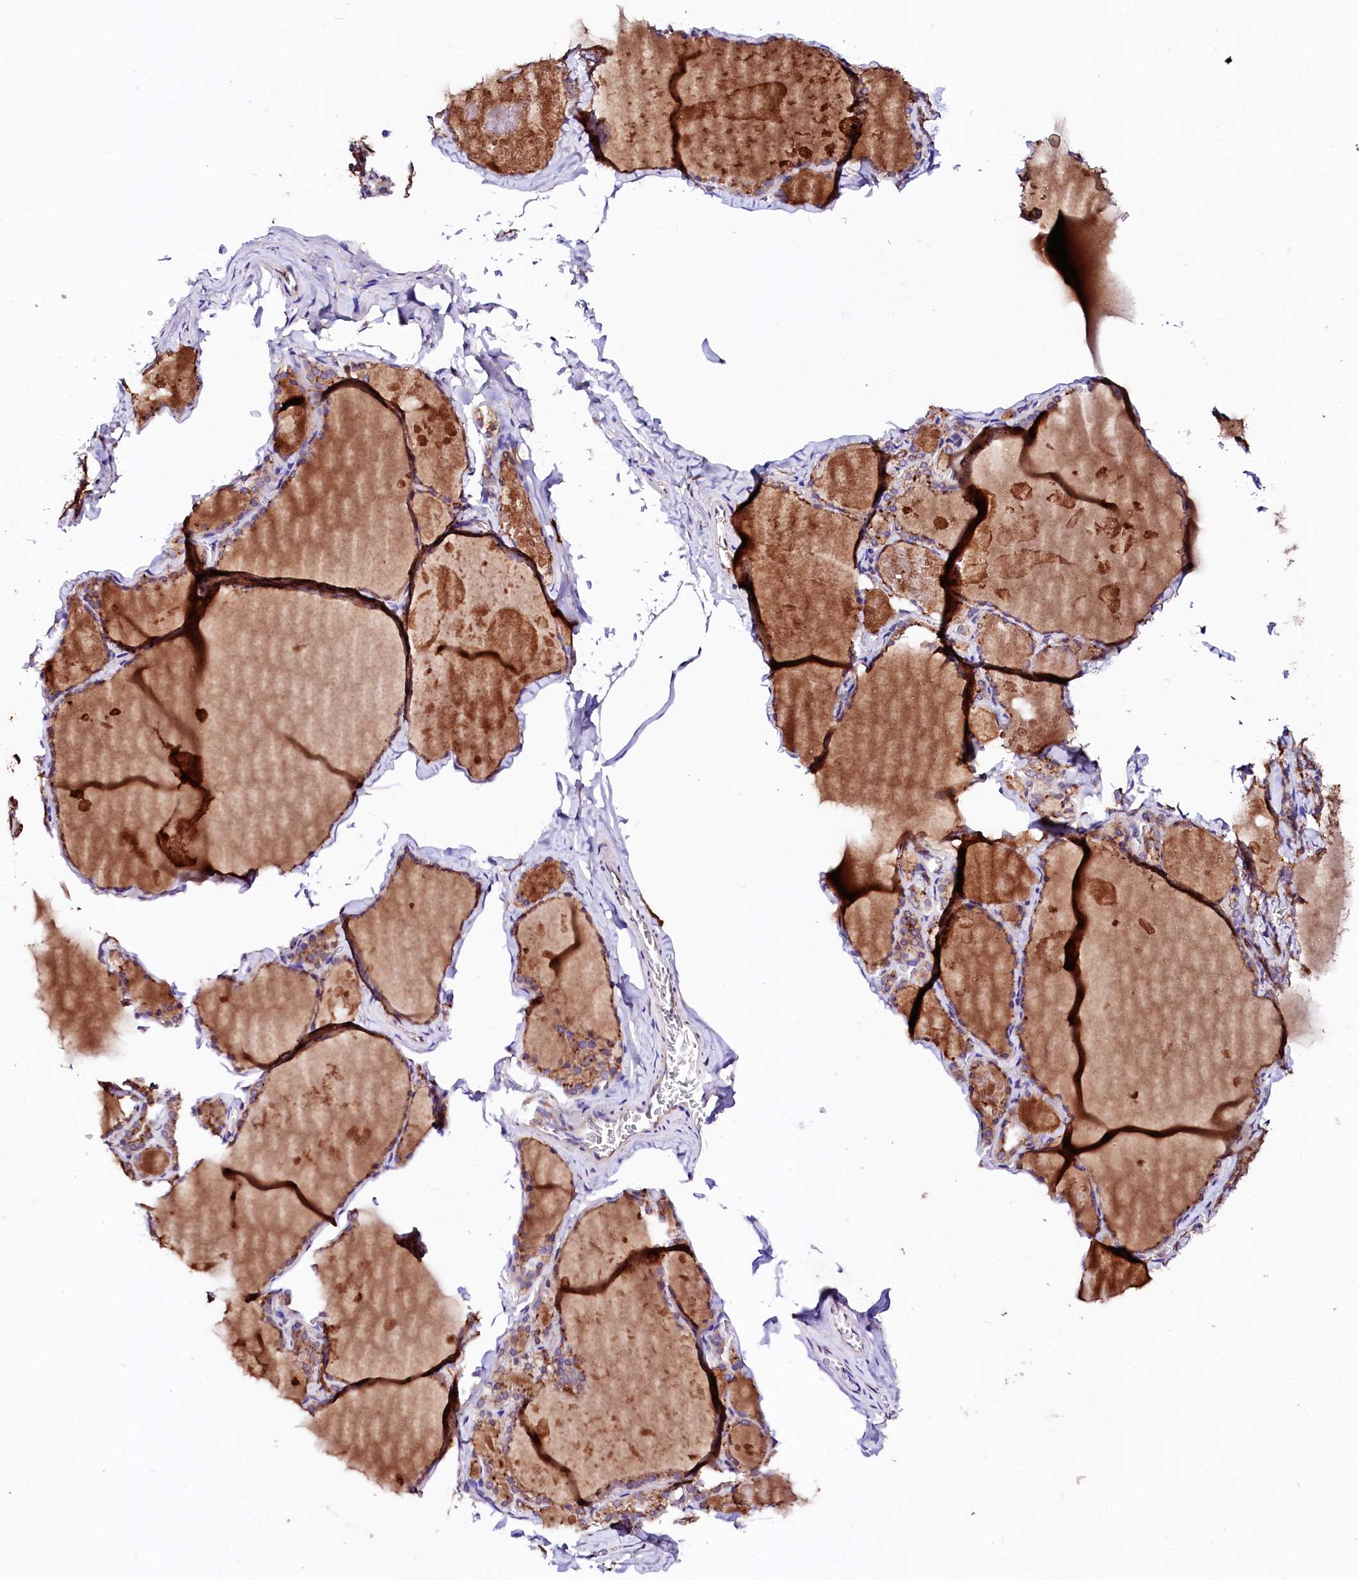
{"staining": {"intensity": "moderate", "quantity": ">75%", "location": "cytoplasmic/membranous"}, "tissue": "thyroid gland", "cell_type": "Glandular cells", "image_type": "normal", "snomed": [{"axis": "morphology", "description": "Normal tissue, NOS"}, {"axis": "topography", "description": "Thyroid gland"}], "caption": "A high-resolution histopathology image shows immunohistochemistry staining of normal thyroid gland, which reveals moderate cytoplasmic/membranous expression in approximately >75% of glandular cells. Immunohistochemistry (ihc) stains the protein of interest in brown and the nuclei are stained blue.", "gene": "ST3GAL1", "patient": {"sex": "male", "age": 56}}